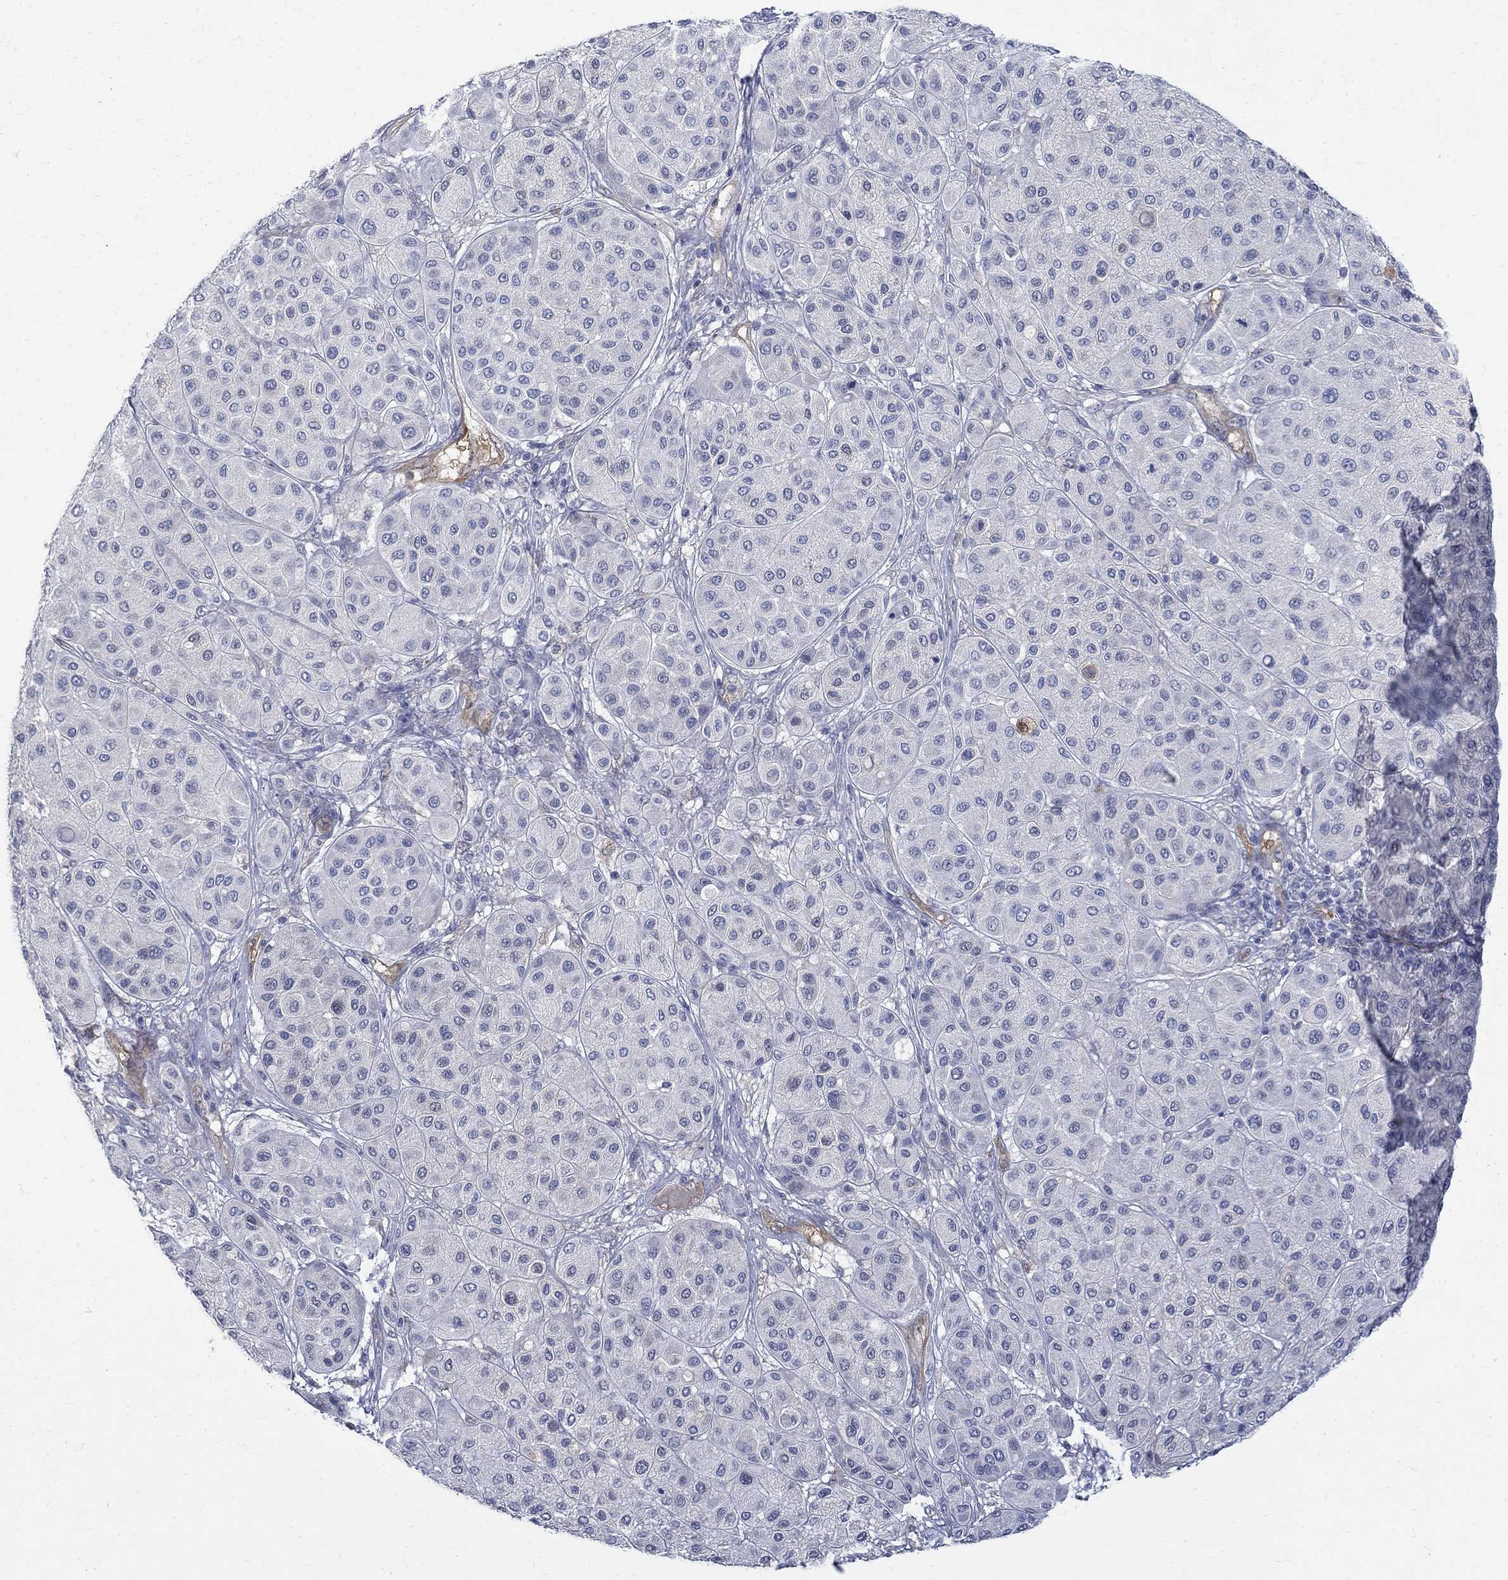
{"staining": {"intensity": "negative", "quantity": "none", "location": "none"}, "tissue": "melanoma", "cell_type": "Tumor cells", "image_type": "cancer", "snomed": [{"axis": "morphology", "description": "Malignant melanoma, Metastatic site"}, {"axis": "topography", "description": "Smooth muscle"}], "caption": "IHC photomicrograph of human malignant melanoma (metastatic site) stained for a protein (brown), which demonstrates no positivity in tumor cells.", "gene": "TGM2", "patient": {"sex": "male", "age": 41}}